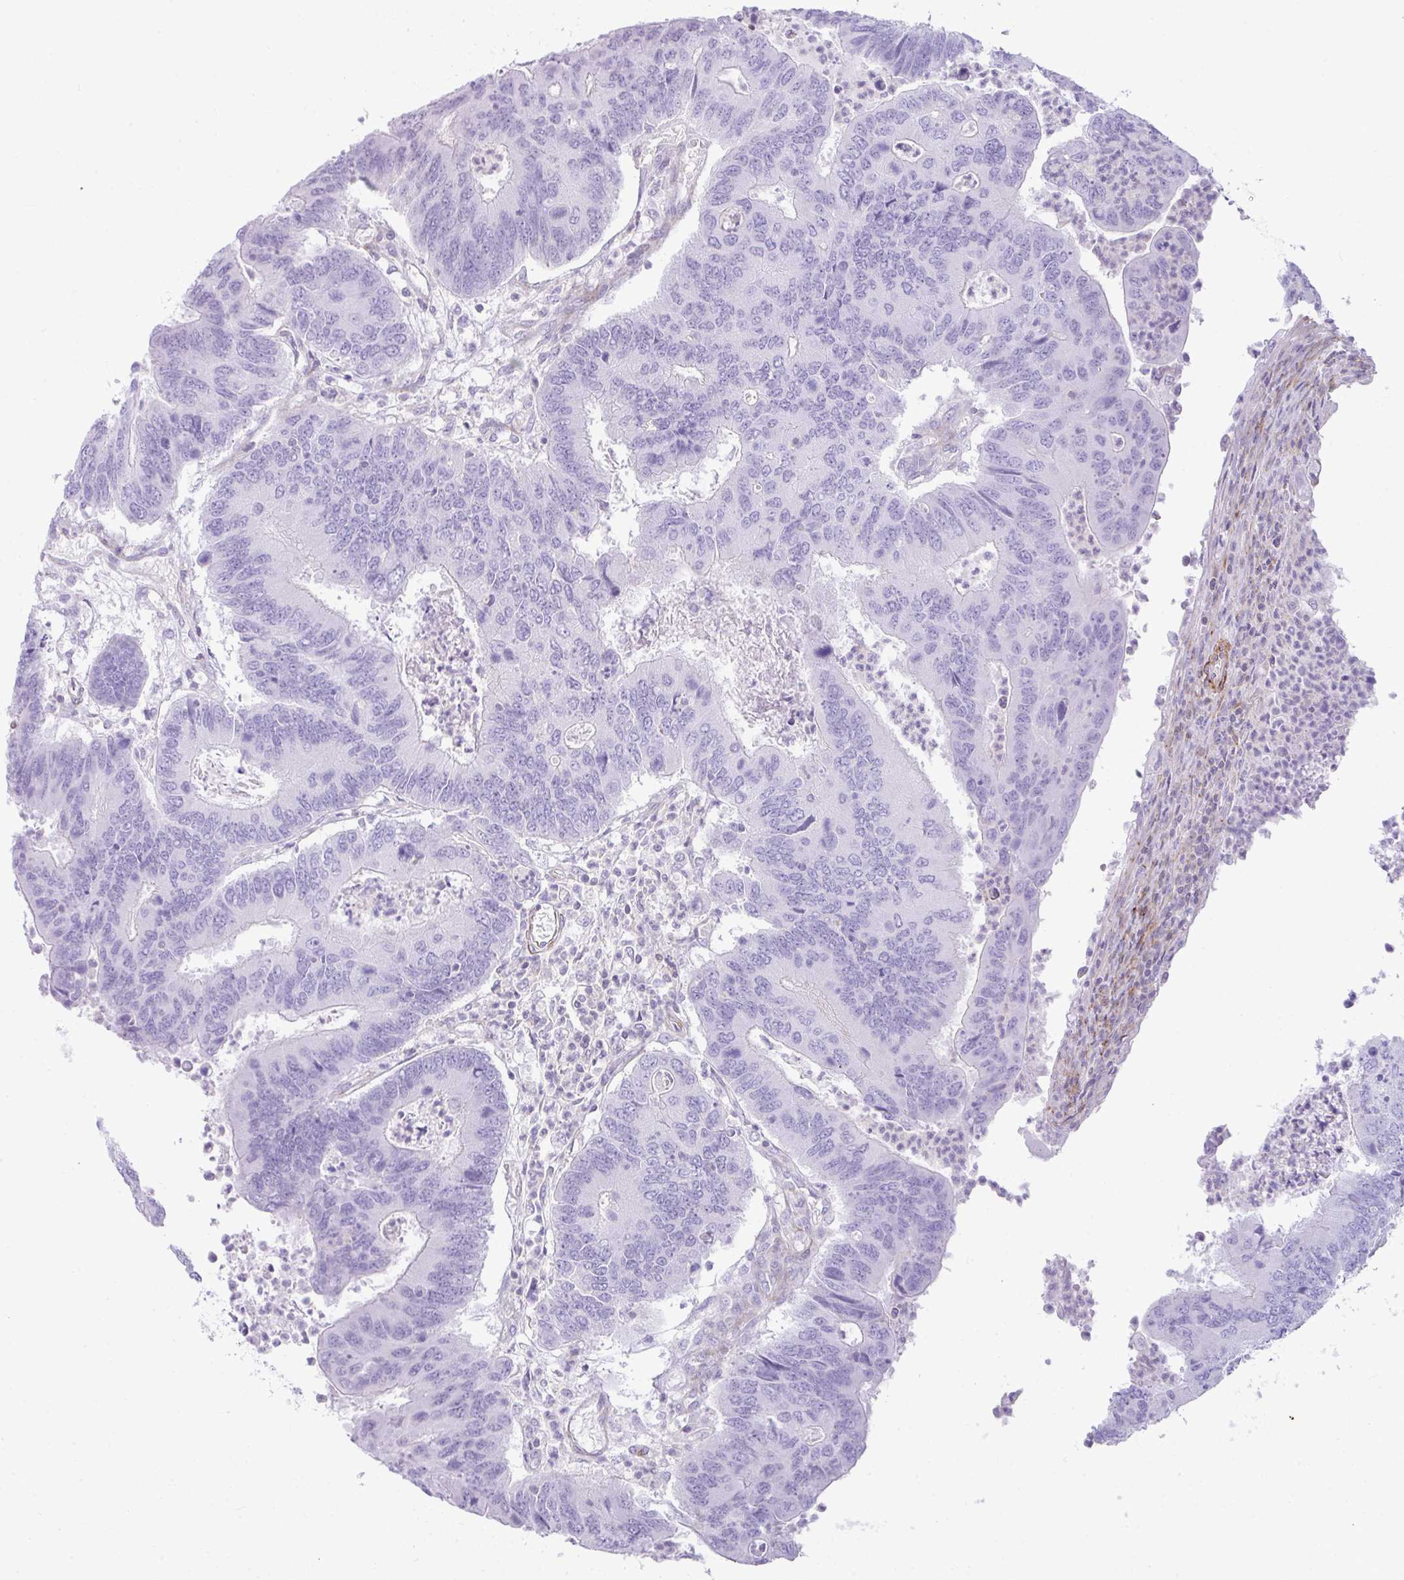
{"staining": {"intensity": "negative", "quantity": "none", "location": "none"}, "tissue": "colorectal cancer", "cell_type": "Tumor cells", "image_type": "cancer", "snomed": [{"axis": "morphology", "description": "Adenocarcinoma, NOS"}, {"axis": "topography", "description": "Colon"}], "caption": "High power microscopy histopathology image of an IHC histopathology image of adenocarcinoma (colorectal), revealing no significant positivity in tumor cells. The staining is performed using DAB (3,3'-diaminobenzidine) brown chromogen with nuclei counter-stained in using hematoxylin.", "gene": "CDRT15", "patient": {"sex": "female", "age": 67}}